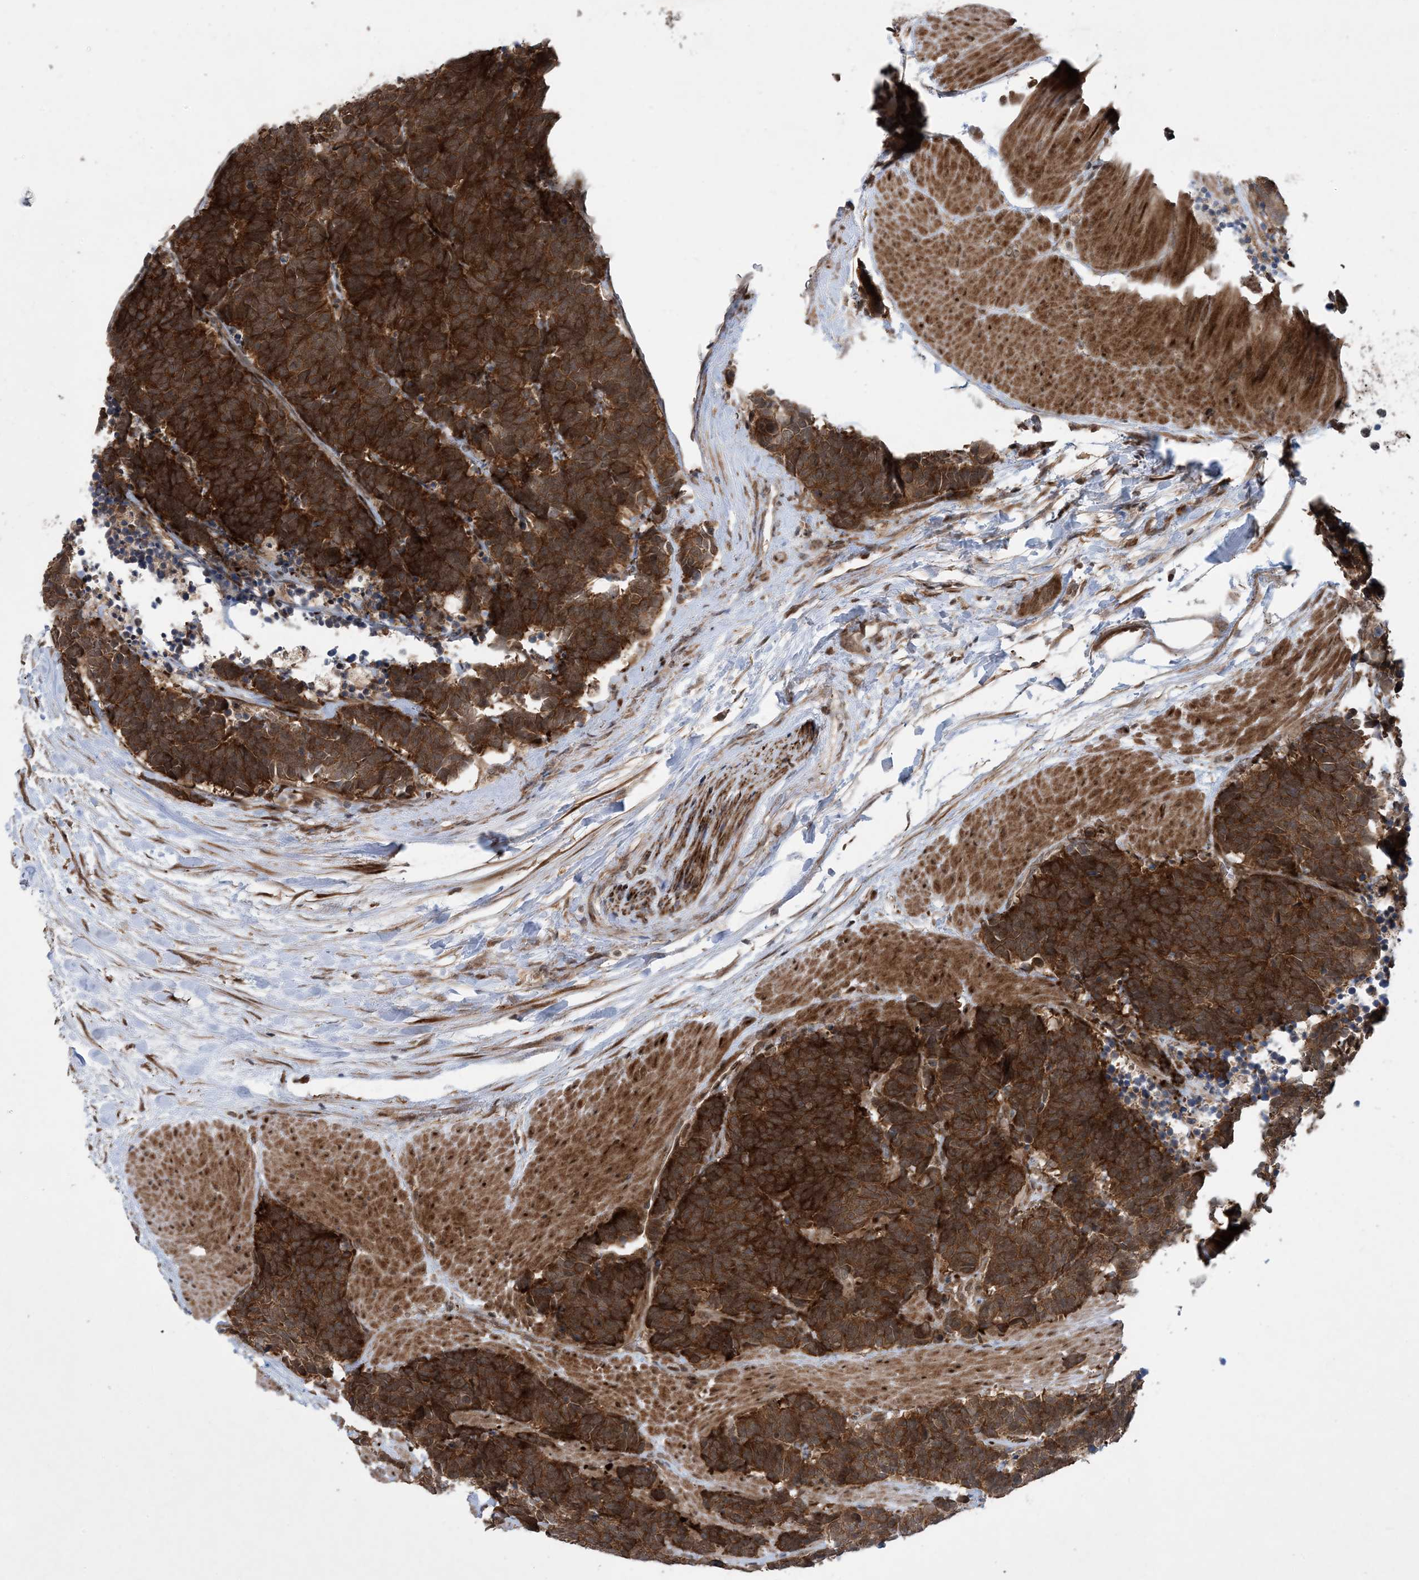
{"staining": {"intensity": "strong", "quantity": ">75%", "location": "cytoplasmic/membranous"}, "tissue": "carcinoid", "cell_type": "Tumor cells", "image_type": "cancer", "snomed": [{"axis": "morphology", "description": "Carcinoma, NOS"}, {"axis": "morphology", "description": "Carcinoid, malignant, NOS"}, {"axis": "topography", "description": "Urinary bladder"}], "caption": "This is a histology image of immunohistochemistry (IHC) staining of carcinoma, which shows strong staining in the cytoplasmic/membranous of tumor cells.", "gene": "HEMK1", "patient": {"sex": "male", "age": 57}}